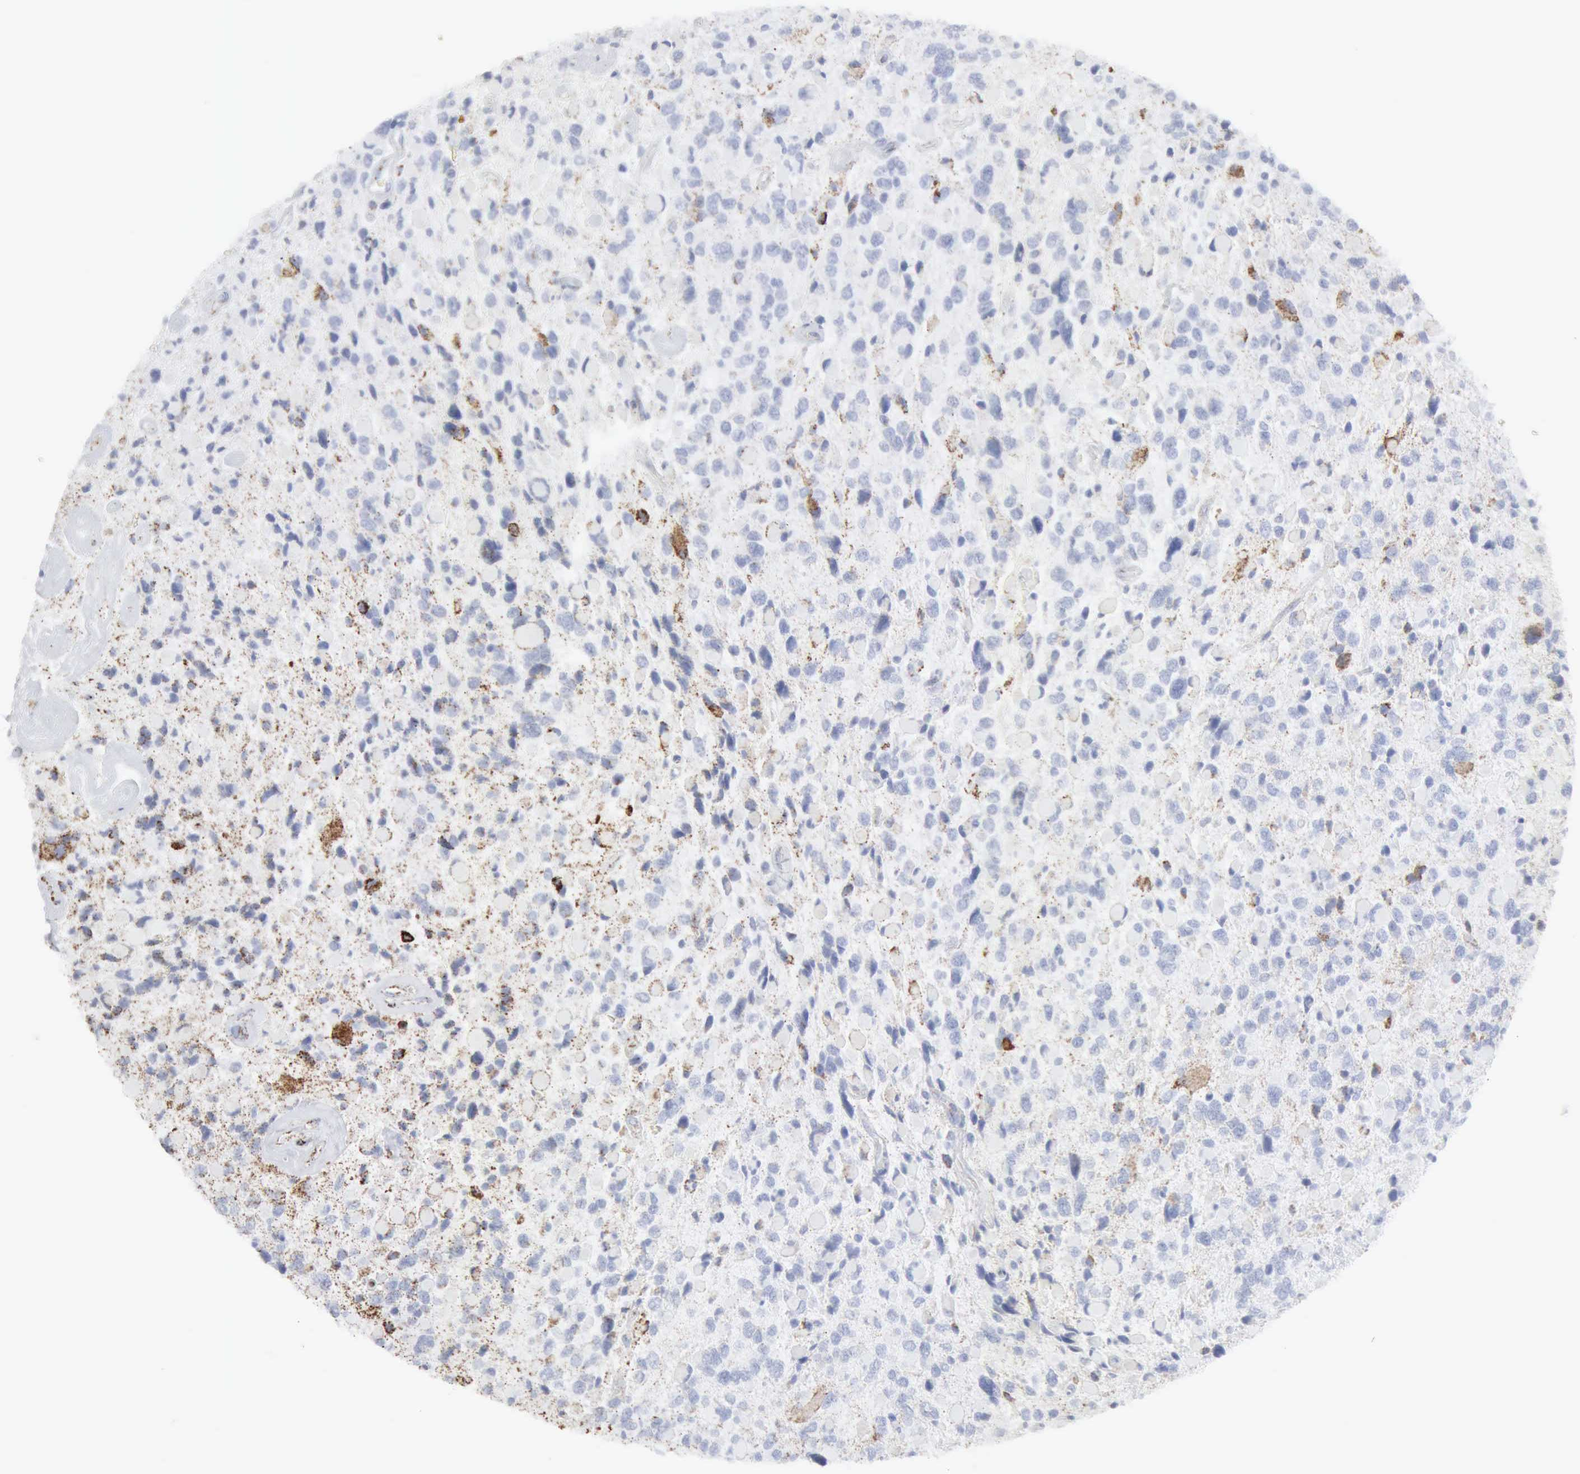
{"staining": {"intensity": "negative", "quantity": "none", "location": "none"}, "tissue": "glioma", "cell_type": "Tumor cells", "image_type": "cancer", "snomed": [{"axis": "morphology", "description": "Glioma, malignant, High grade"}, {"axis": "topography", "description": "Brain"}], "caption": "Immunohistochemistry image of glioma stained for a protein (brown), which reveals no staining in tumor cells.", "gene": "ACO2", "patient": {"sex": "female", "age": 37}}